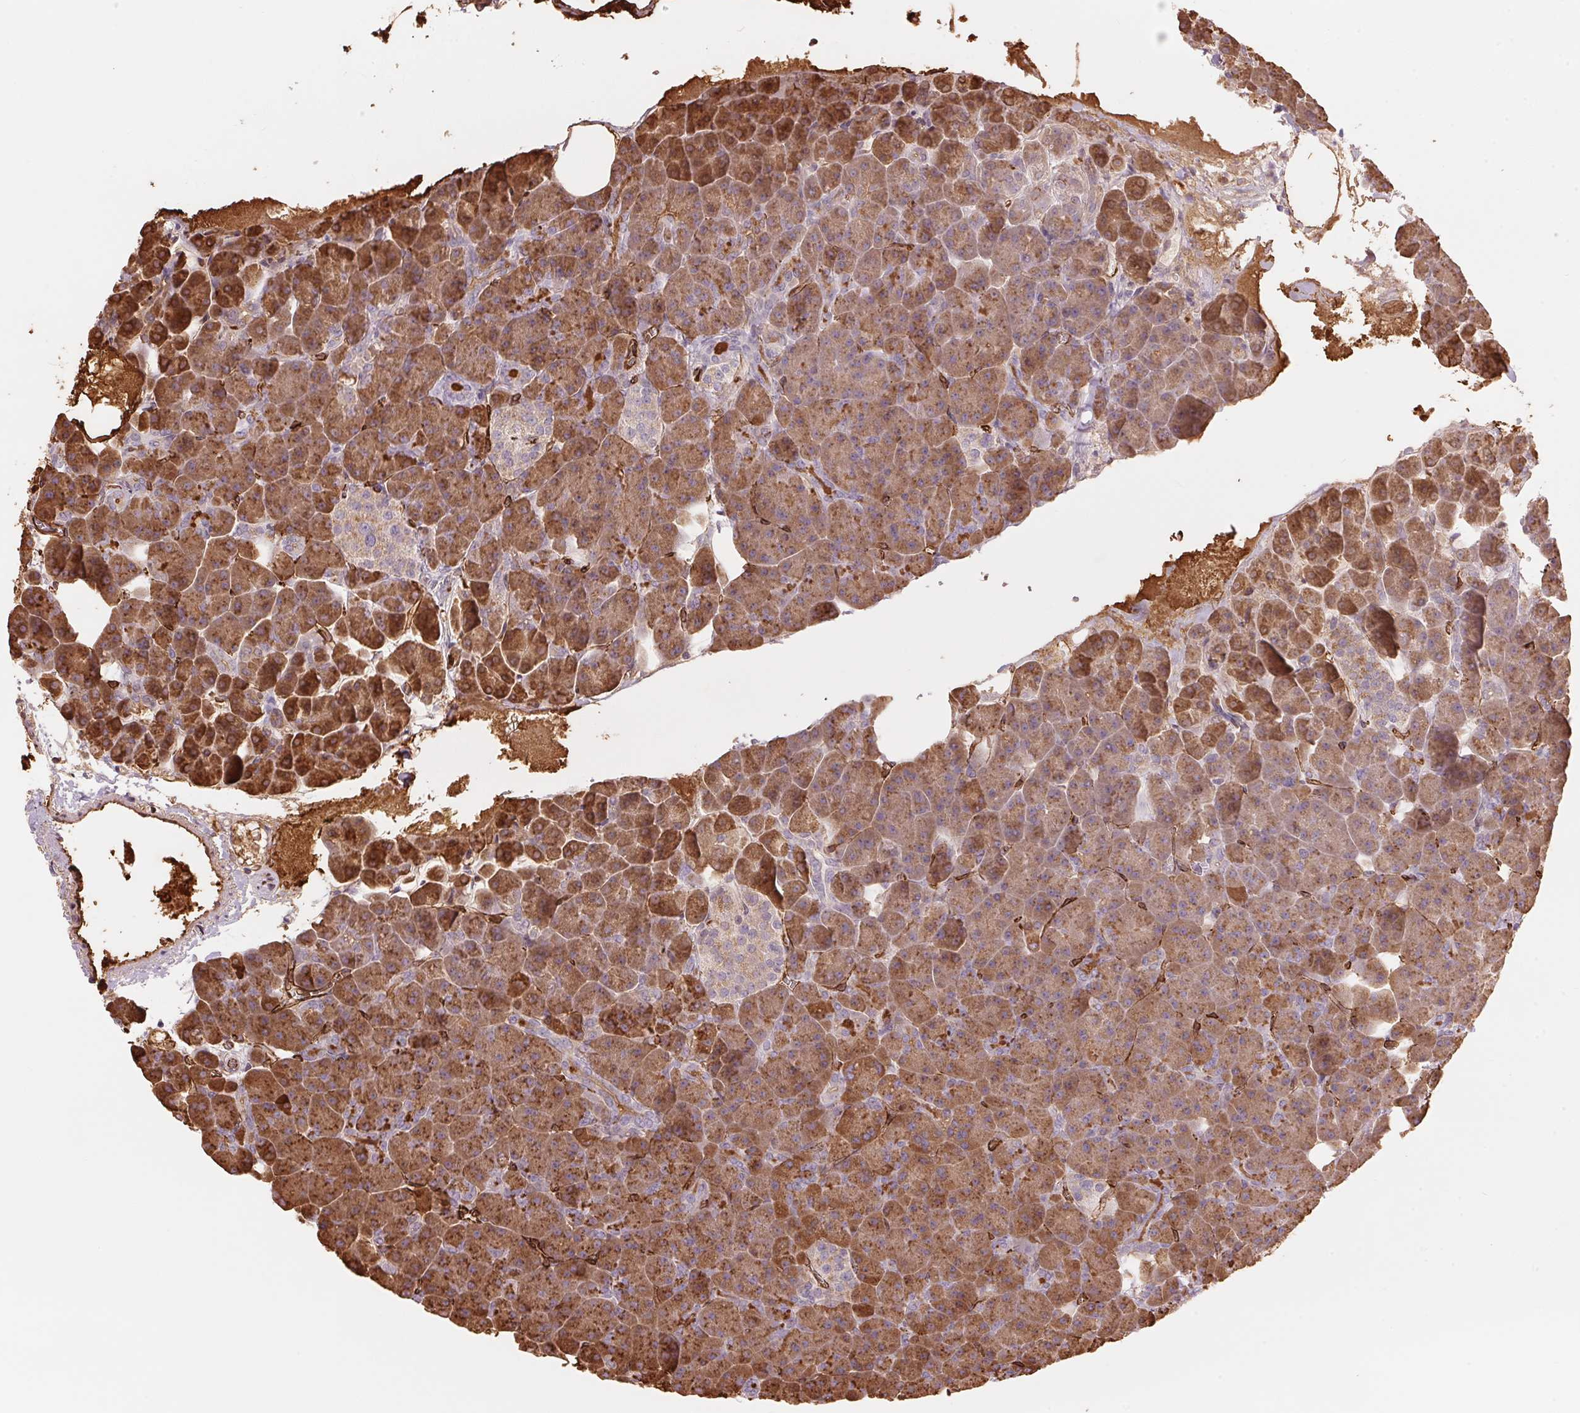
{"staining": {"intensity": "moderate", "quantity": ">75%", "location": "cytoplasmic/membranous"}, "tissue": "pancreas", "cell_type": "Exocrine glandular cells", "image_type": "normal", "snomed": [{"axis": "morphology", "description": "Normal tissue, NOS"}, {"axis": "topography", "description": "Pancreas"}], "caption": "A high-resolution image shows immunohistochemistry (IHC) staining of normal pancreas, which displays moderate cytoplasmic/membranous expression in approximately >75% of exocrine glandular cells.", "gene": "CLPS", "patient": {"sex": "female", "age": 74}}